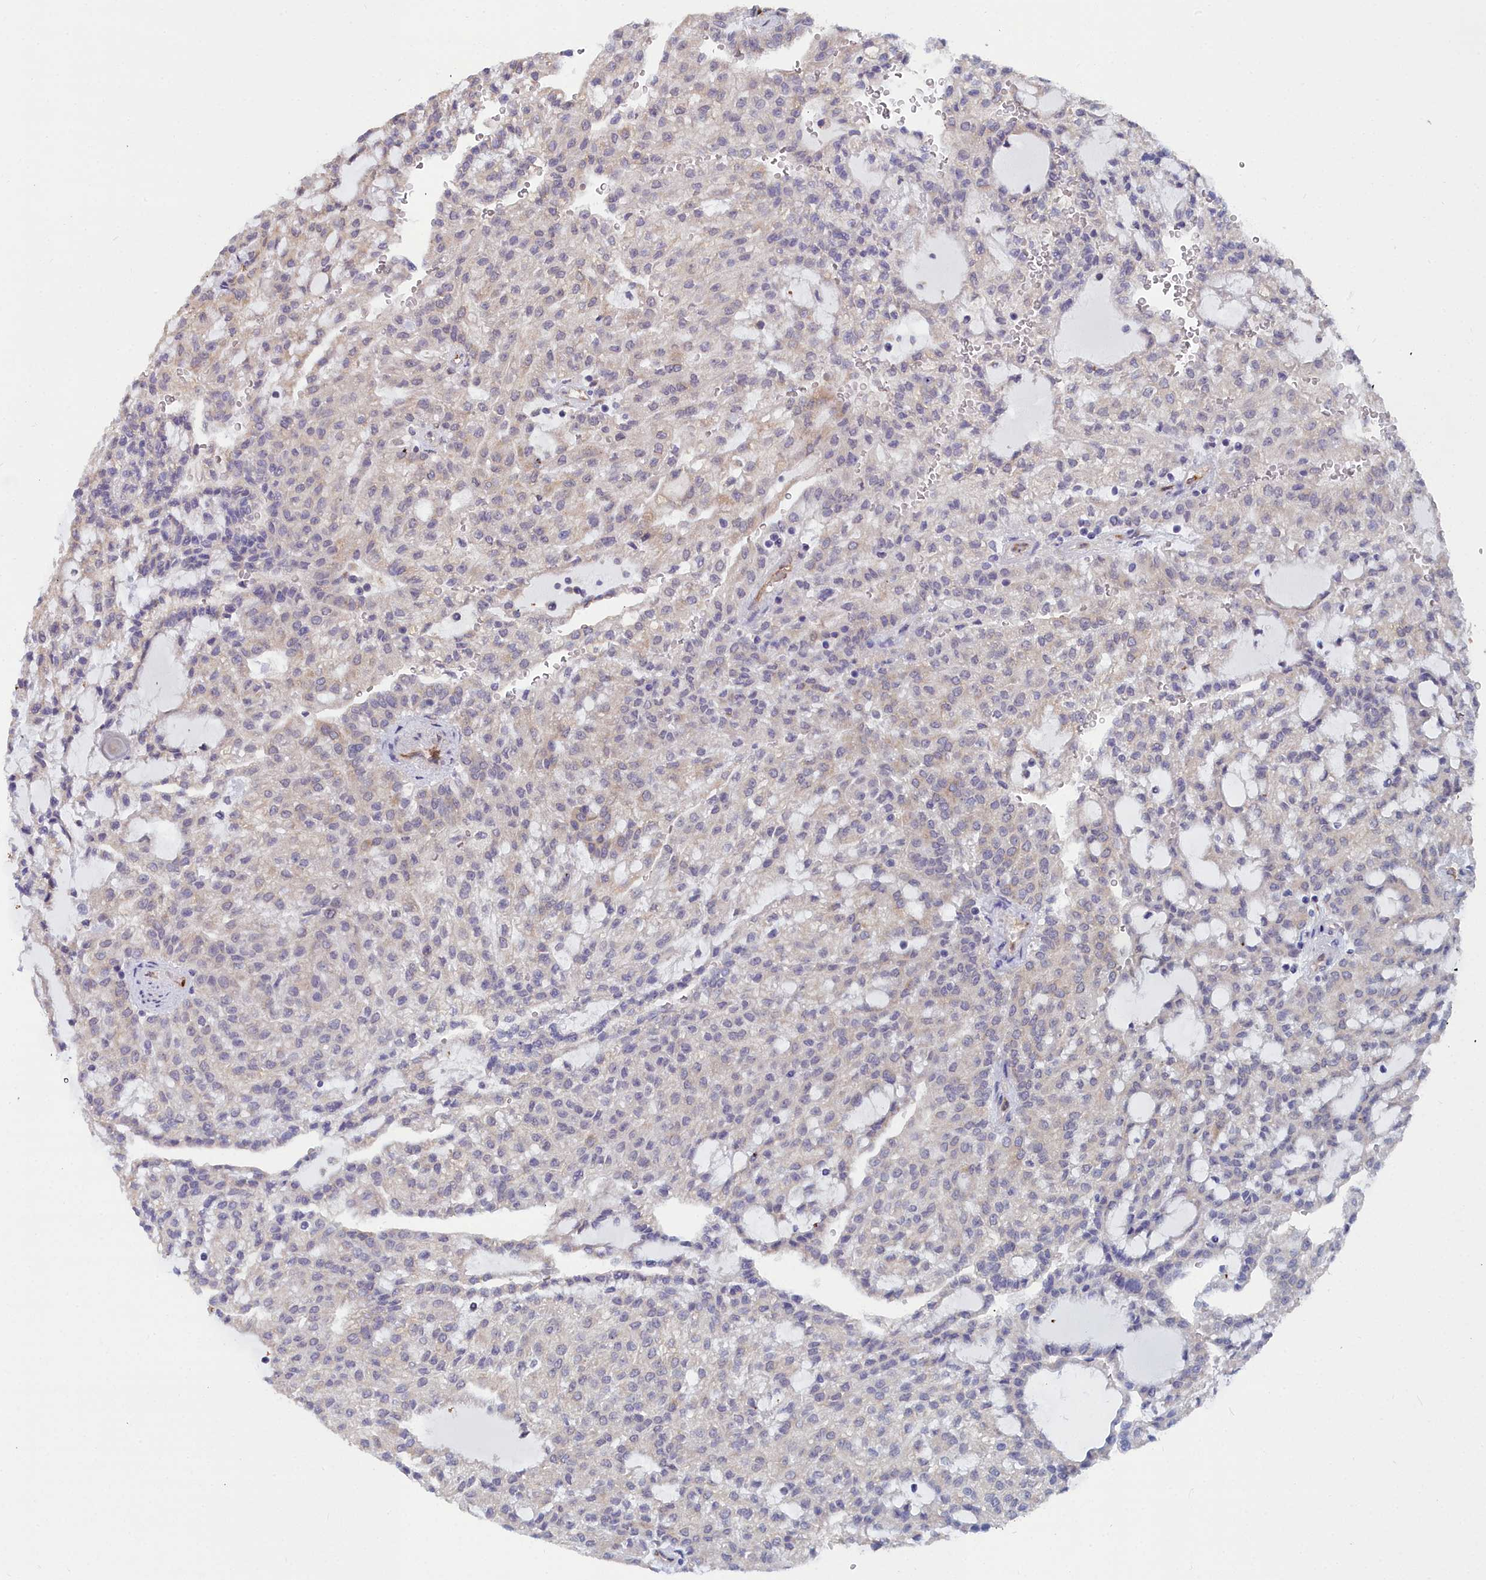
{"staining": {"intensity": "negative", "quantity": "none", "location": "none"}, "tissue": "renal cancer", "cell_type": "Tumor cells", "image_type": "cancer", "snomed": [{"axis": "morphology", "description": "Adenocarcinoma, NOS"}, {"axis": "topography", "description": "Kidney"}], "caption": "High power microscopy histopathology image of an IHC image of adenocarcinoma (renal), revealing no significant expression in tumor cells.", "gene": "RDX", "patient": {"sex": "male", "age": 63}}